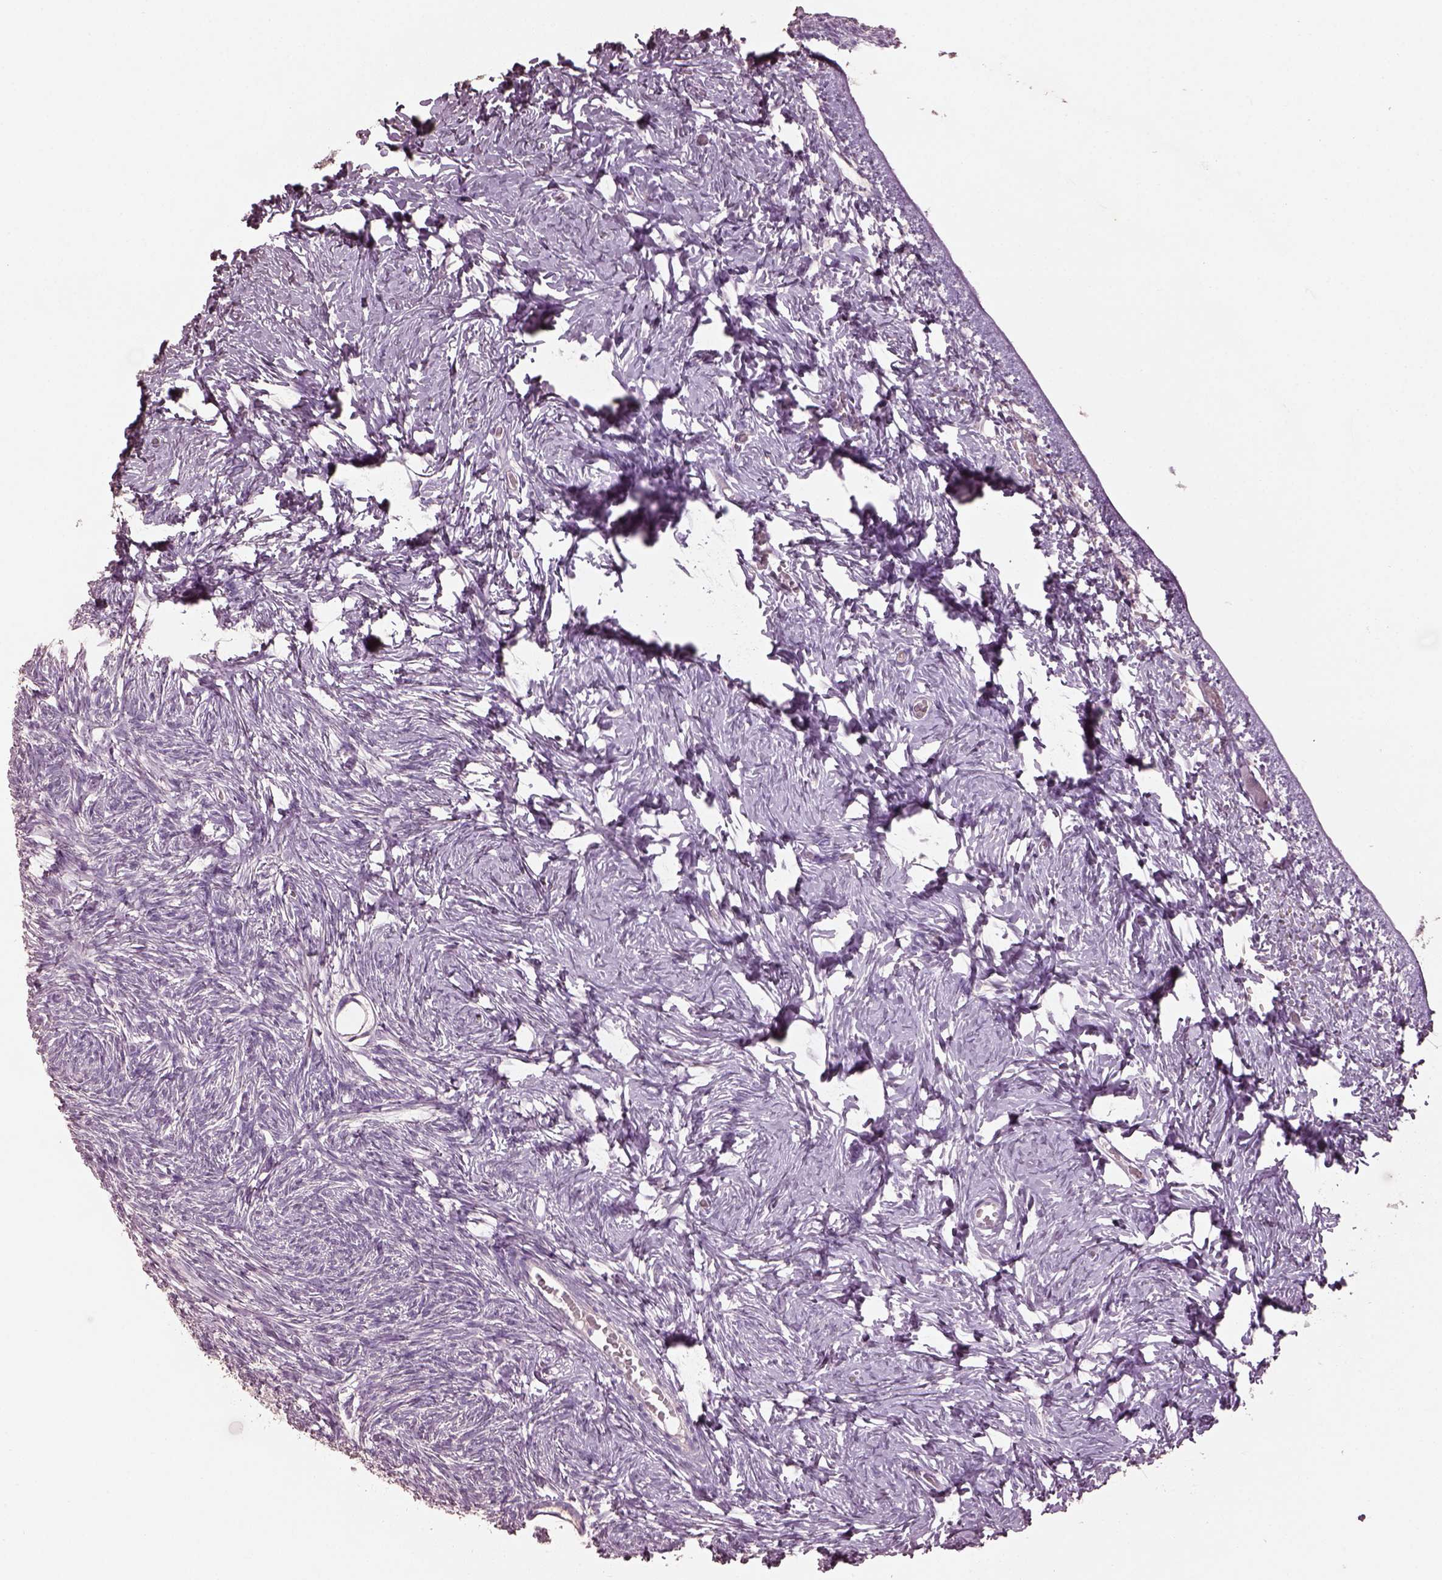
{"staining": {"intensity": "negative", "quantity": "none", "location": "none"}, "tissue": "ovary", "cell_type": "Follicle cells", "image_type": "normal", "snomed": [{"axis": "morphology", "description": "Normal tissue, NOS"}, {"axis": "topography", "description": "Ovary"}], "caption": "Immunohistochemical staining of unremarkable ovary shows no significant expression in follicle cells.", "gene": "KCNIP3", "patient": {"sex": "female", "age": 27}}